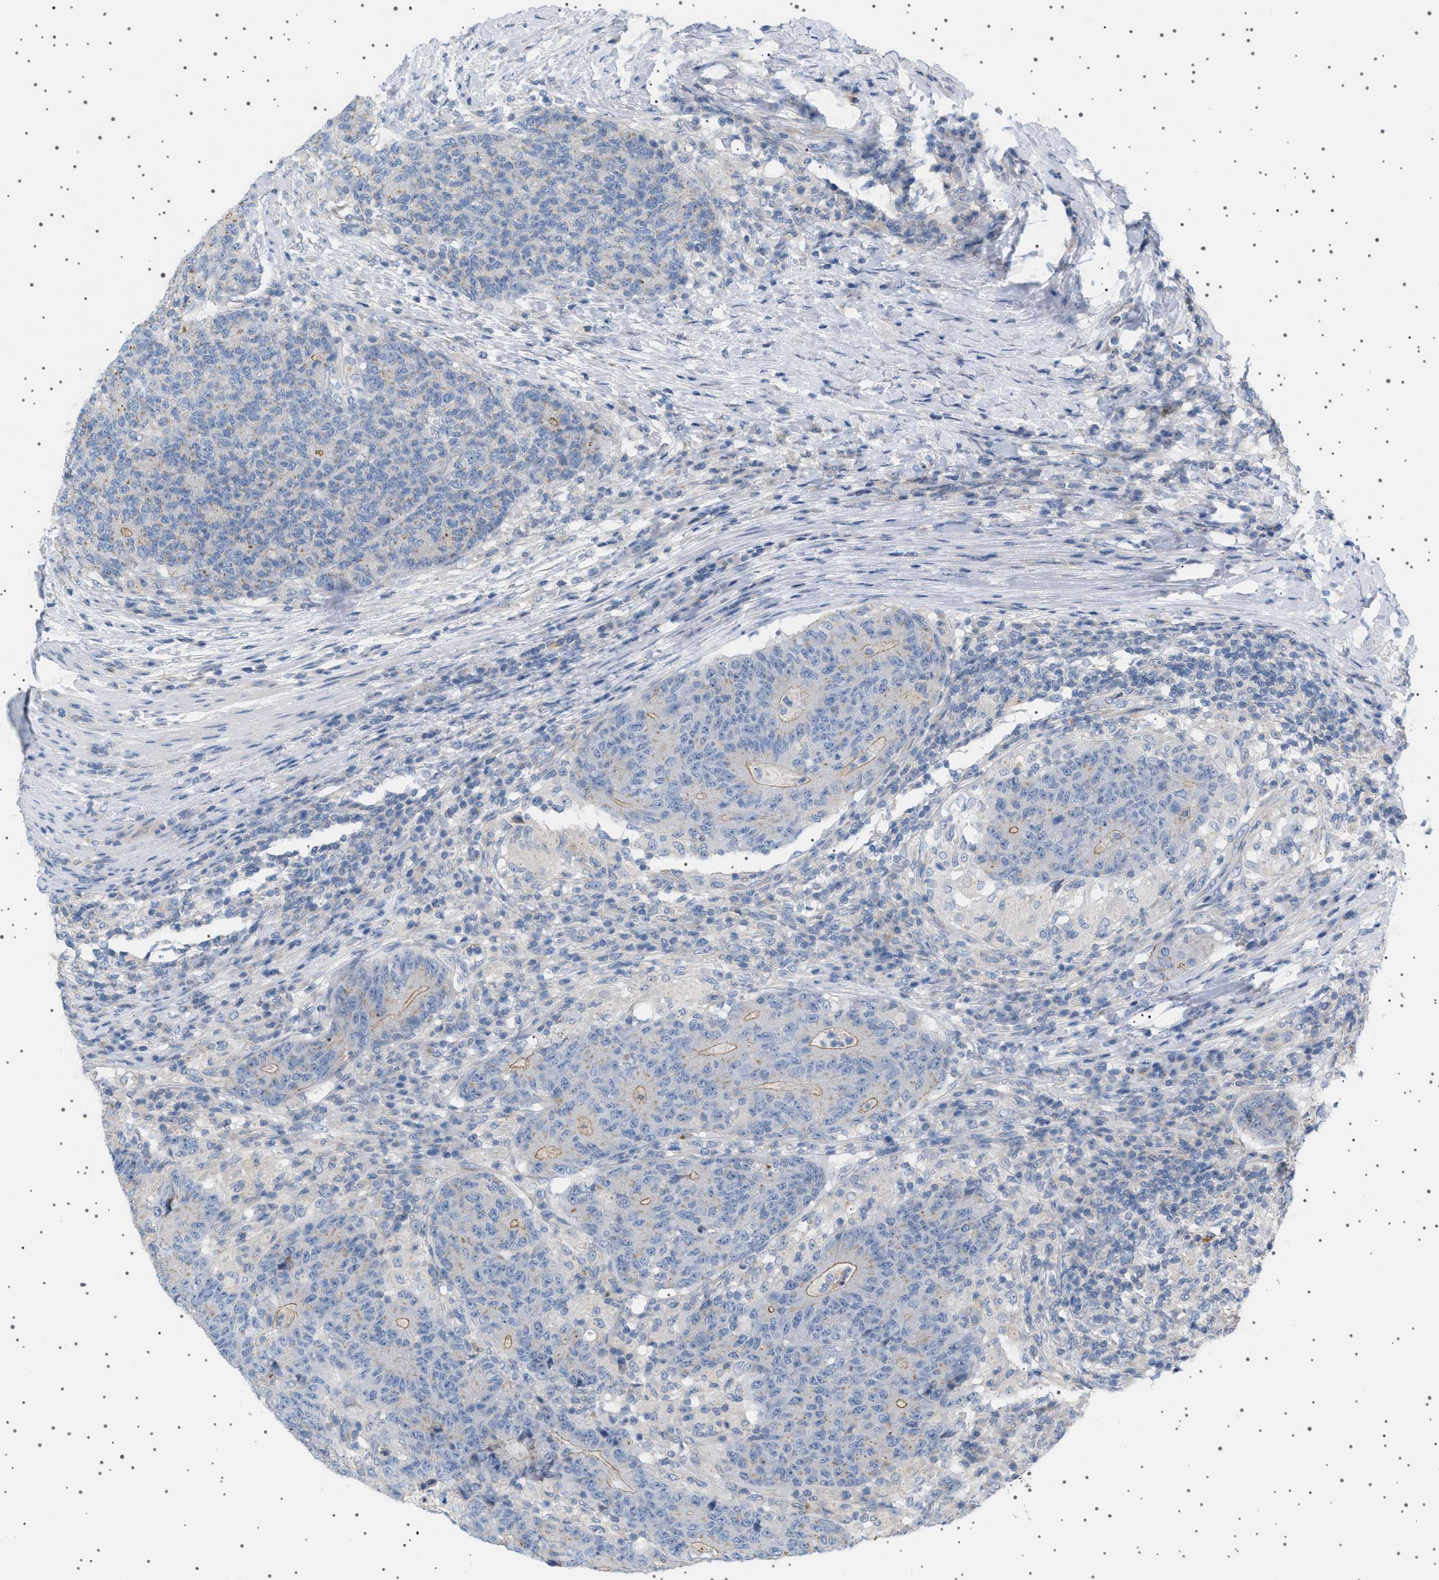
{"staining": {"intensity": "weak", "quantity": "<25%", "location": "cytoplasmic/membranous"}, "tissue": "colorectal cancer", "cell_type": "Tumor cells", "image_type": "cancer", "snomed": [{"axis": "morphology", "description": "Normal tissue, NOS"}, {"axis": "morphology", "description": "Adenocarcinoma, NOS"}, {"axis": "topography", "description": "Colon"}], "caption": "Immunohistochemical staining of colorectal cancer exhibits no significant staining in tumor cells.", "gene": "ADCY10", "patient": {"sex": "female", "age": 75}}